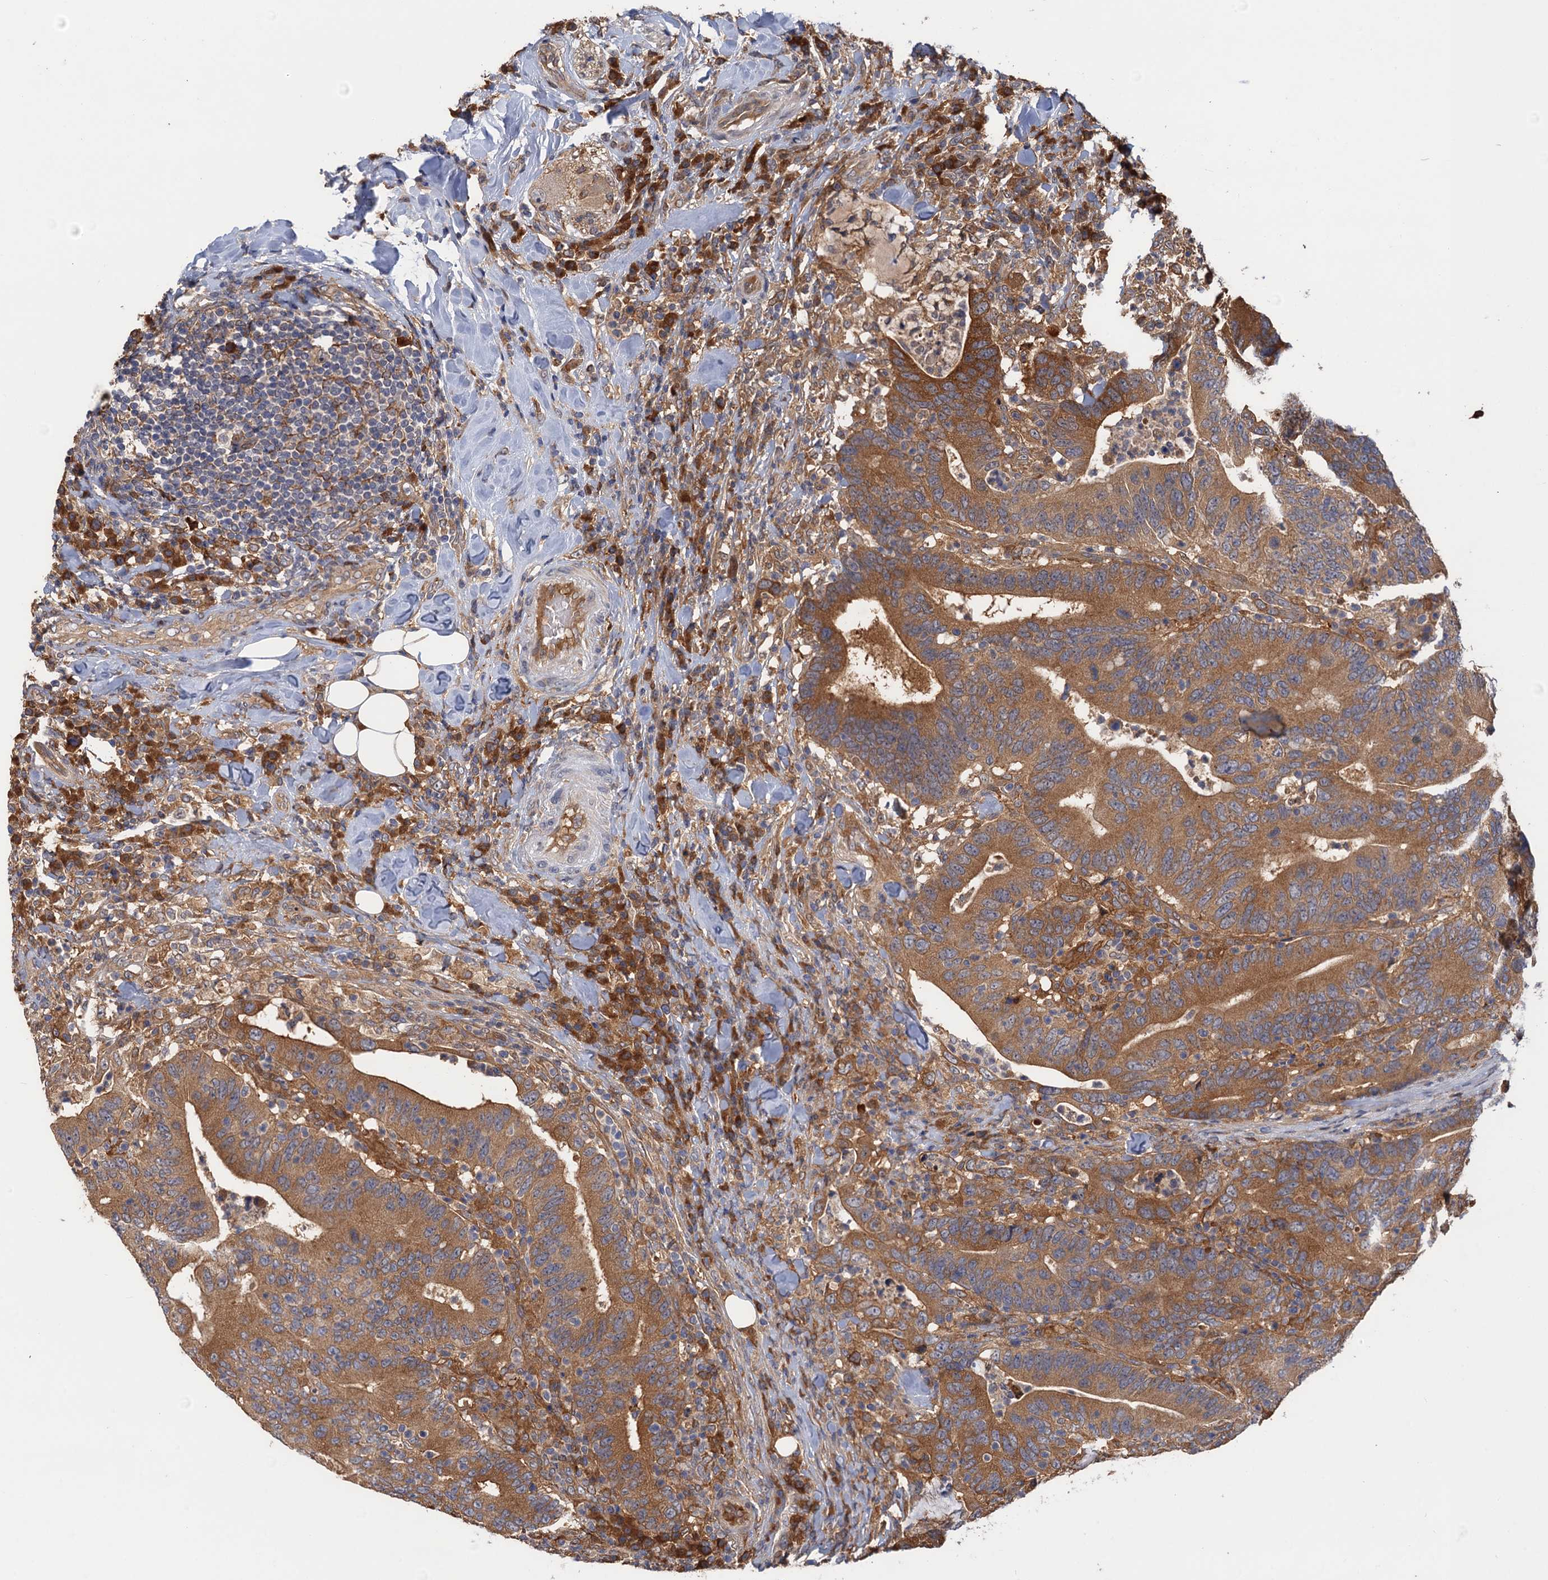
{"staining": {"intensity": "strong", "quantity": ">75%", "location": "cytoplasmic/membranous"}, "tissue": "colorectal cancer", "cell_type": "Tumor cells", "image_type": "cancer", "snomed": [{"axis": "morphology", "description": "Adenocarcinoma, NOS"}, {"axis": "topography", "description": "Colon"}], "caption": "About >75% of tumor cells in human colorectal adenocarcinoma display strong cytoplasmic/membranous protein positivity as visualized by brown immunohistochemical staining.", "gene": "NEK8", "patient": {"sex": "female", "age": 66}}